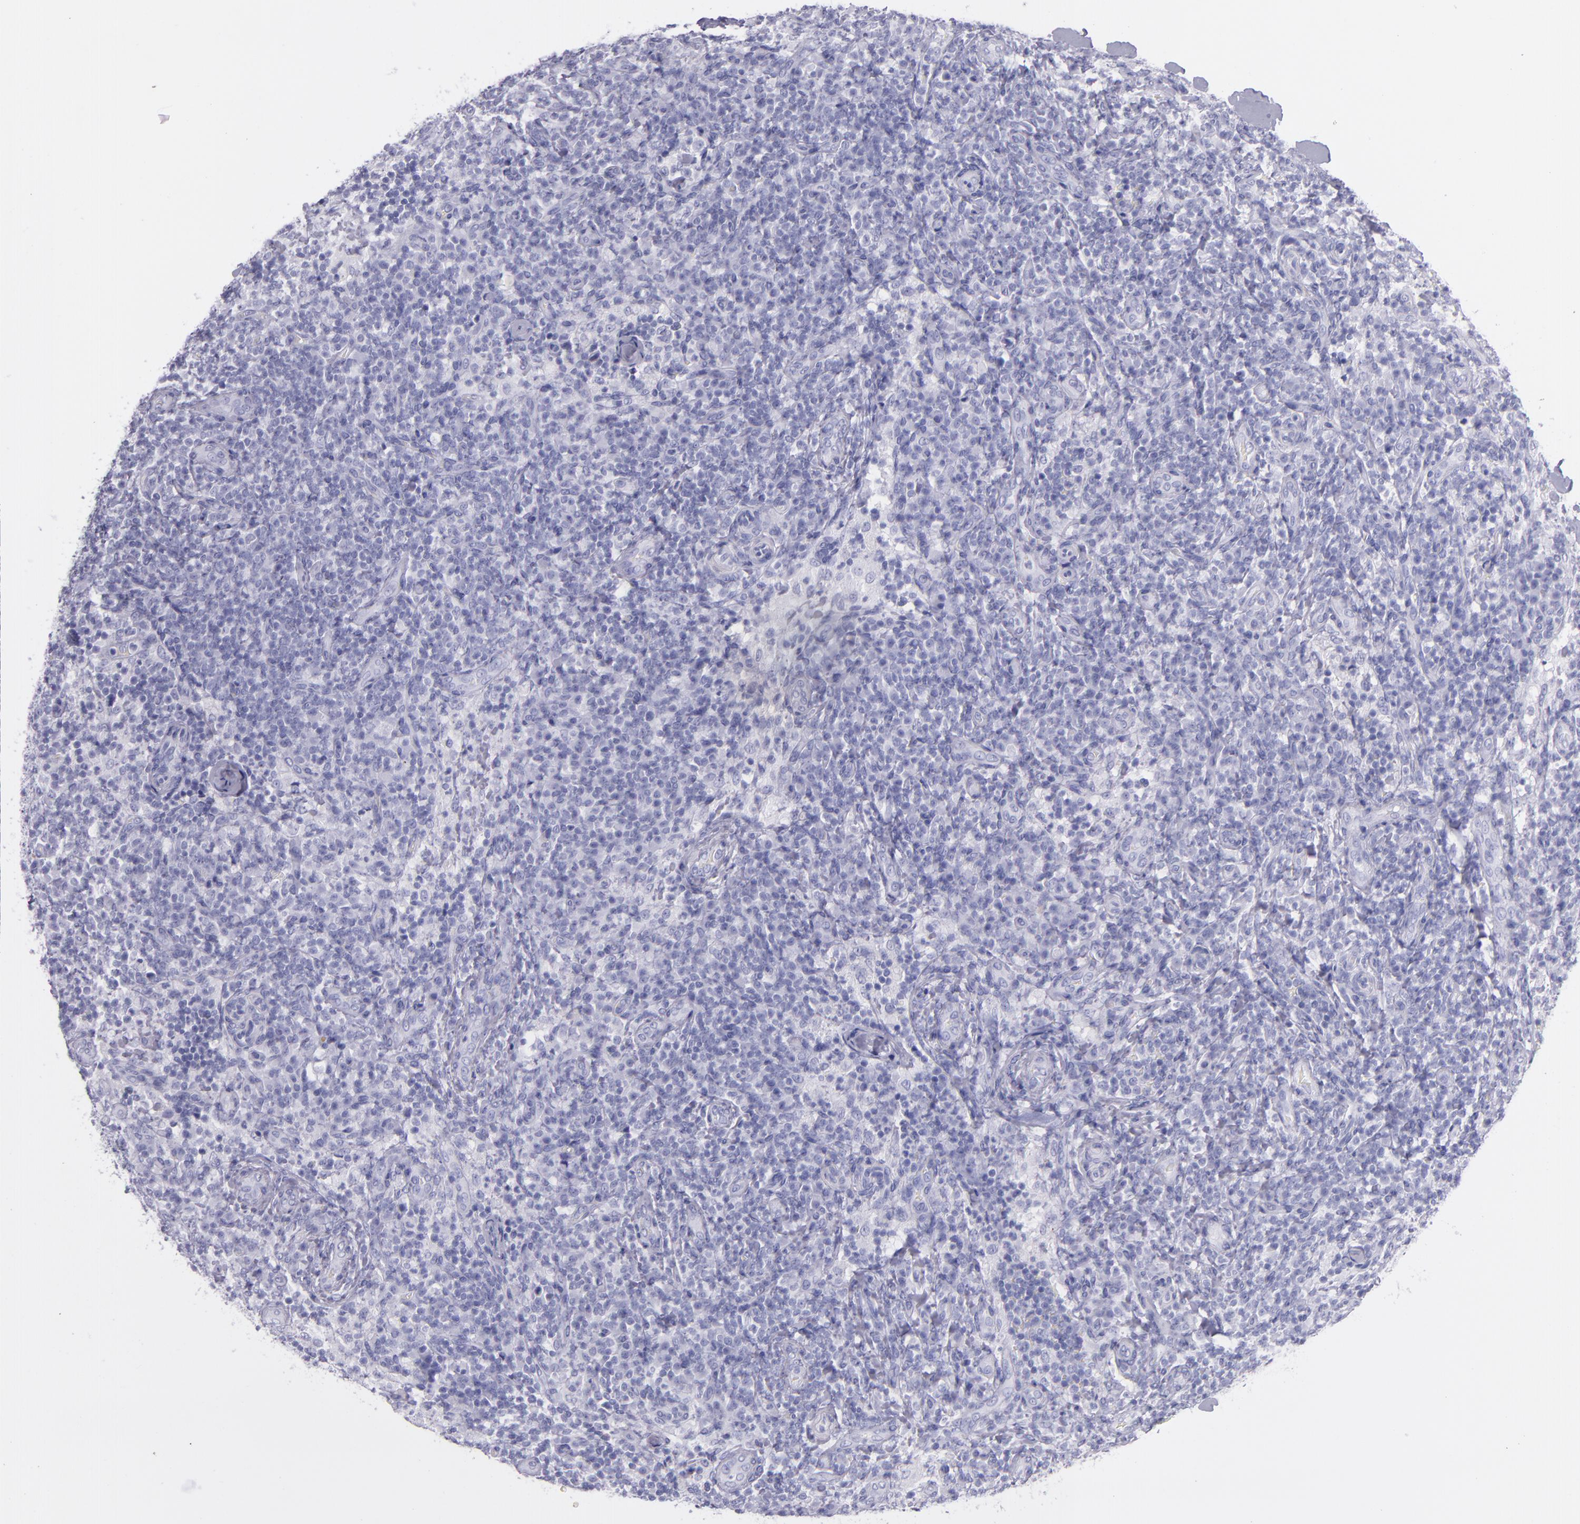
{"staining": {"intensity": "negative", "quantity": "none", "location": "none"}, "tissue": "lymph node", "cell_type": "Germinal center cells", "image_type": "normal", "snomed": [{"axis": "morphology", "description": "Normal tissue, NOS"}, {"axis": "morphology", "description": "Inflammation, NOS"}, {"axis": "topography", "description": "Lymph node"}], "caption": "This is a histopathology image of IHC staining of benign lymph node, which shows no positivity in germinal center cells.", "gene": "SFTPB", "patient": {"sex": "male", "age": 46}}